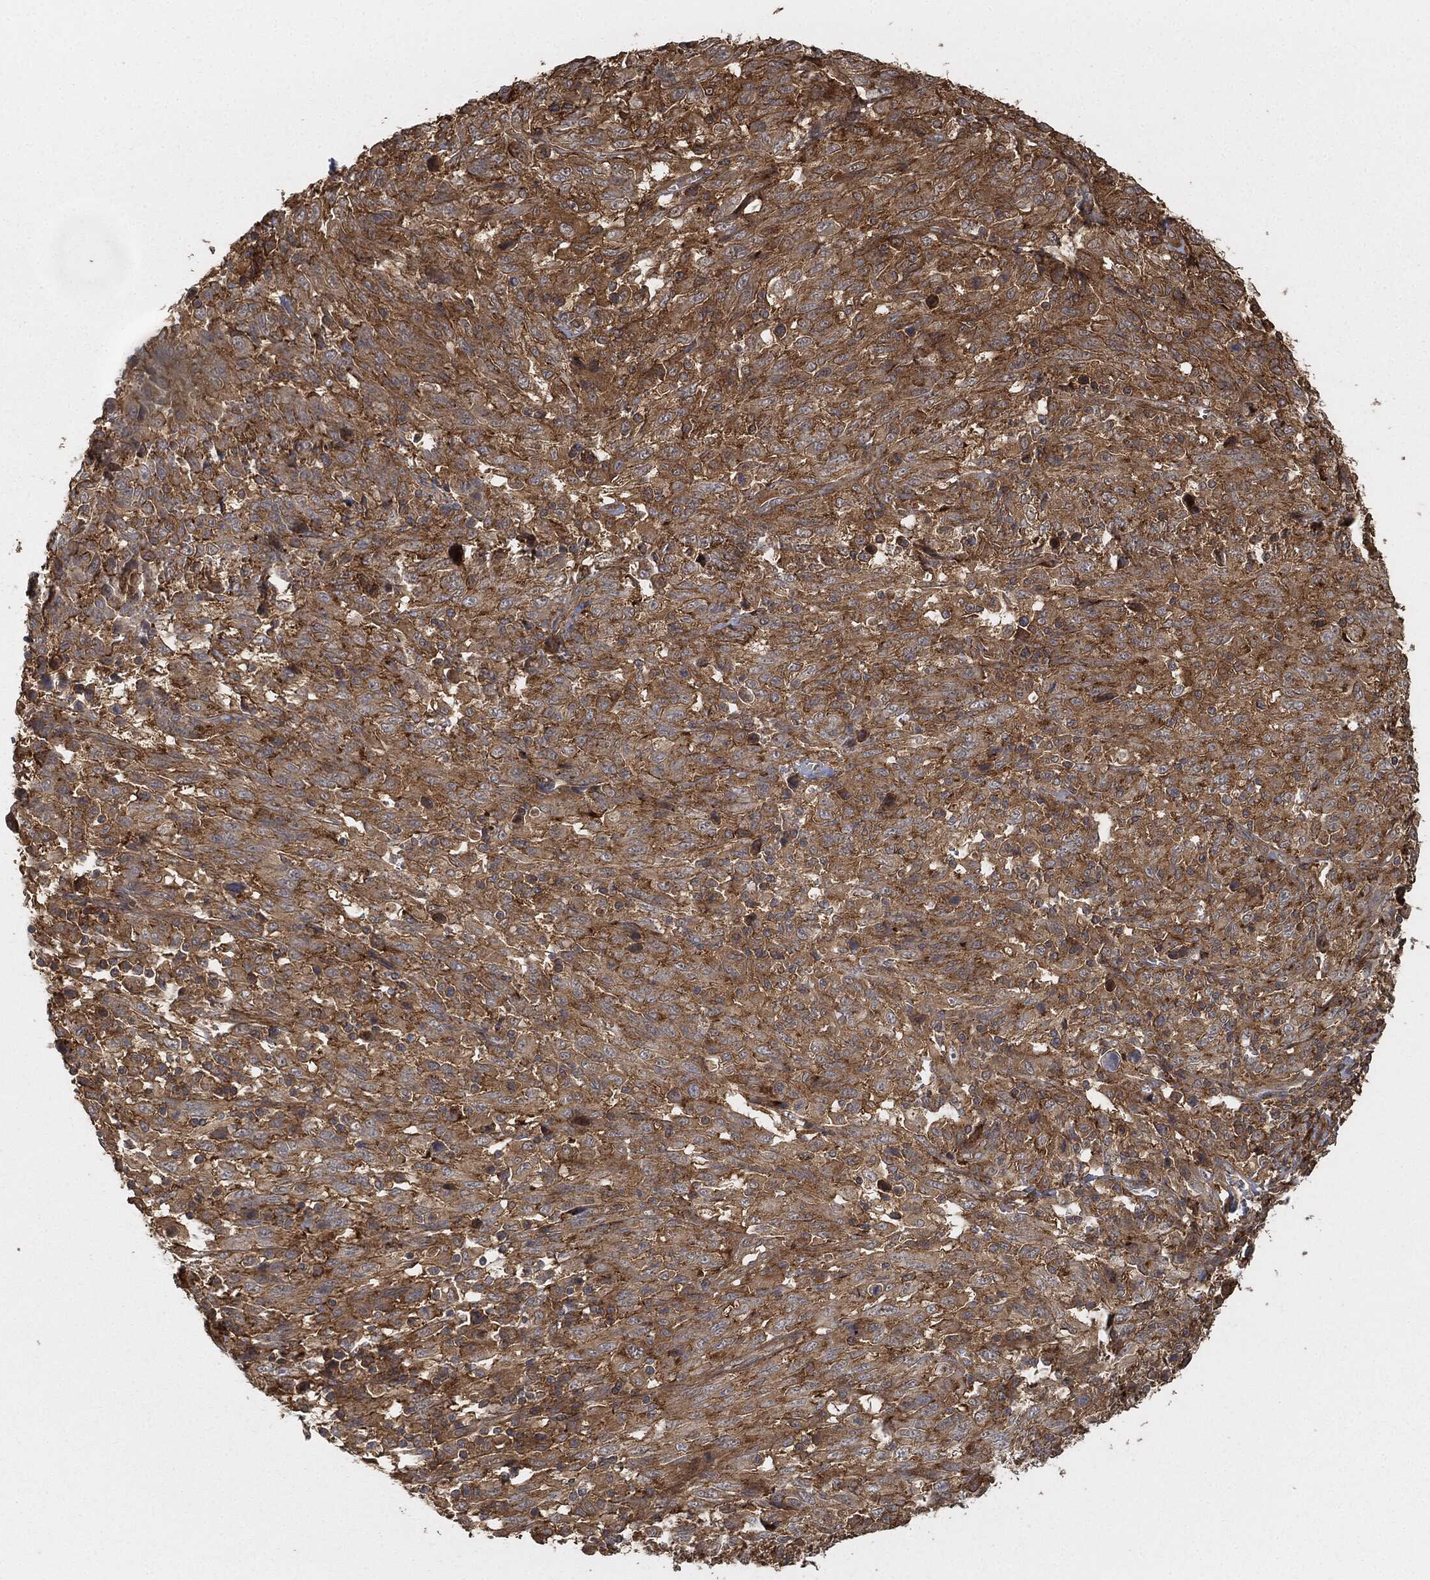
{"staining": {"intensity": "strong", "quantity": "25%-75%", "location": "cytoplasmic/membranous"}, "tissue": "melanoma", "cell_type": "Tumor cells", "image_type": "cancer", "snomed": [{"axis": "morphology", "description": "Malignant melanoma, NOS"}, {"axis": "topography", "description": "Skin"}], "caption": "A brown stain labels strong cytoplasmic/membranous positivity of a protein in melanoma tumor cells. The staining was performed using DAB (3,3'-diaminobenzidine) to visualize the protein expression in brown, while the nuclei were stained in blue with hematoxylin (Magnification: 20x).", "gene": "TPT1", "patient": {"sex": "female", "age": 91}}